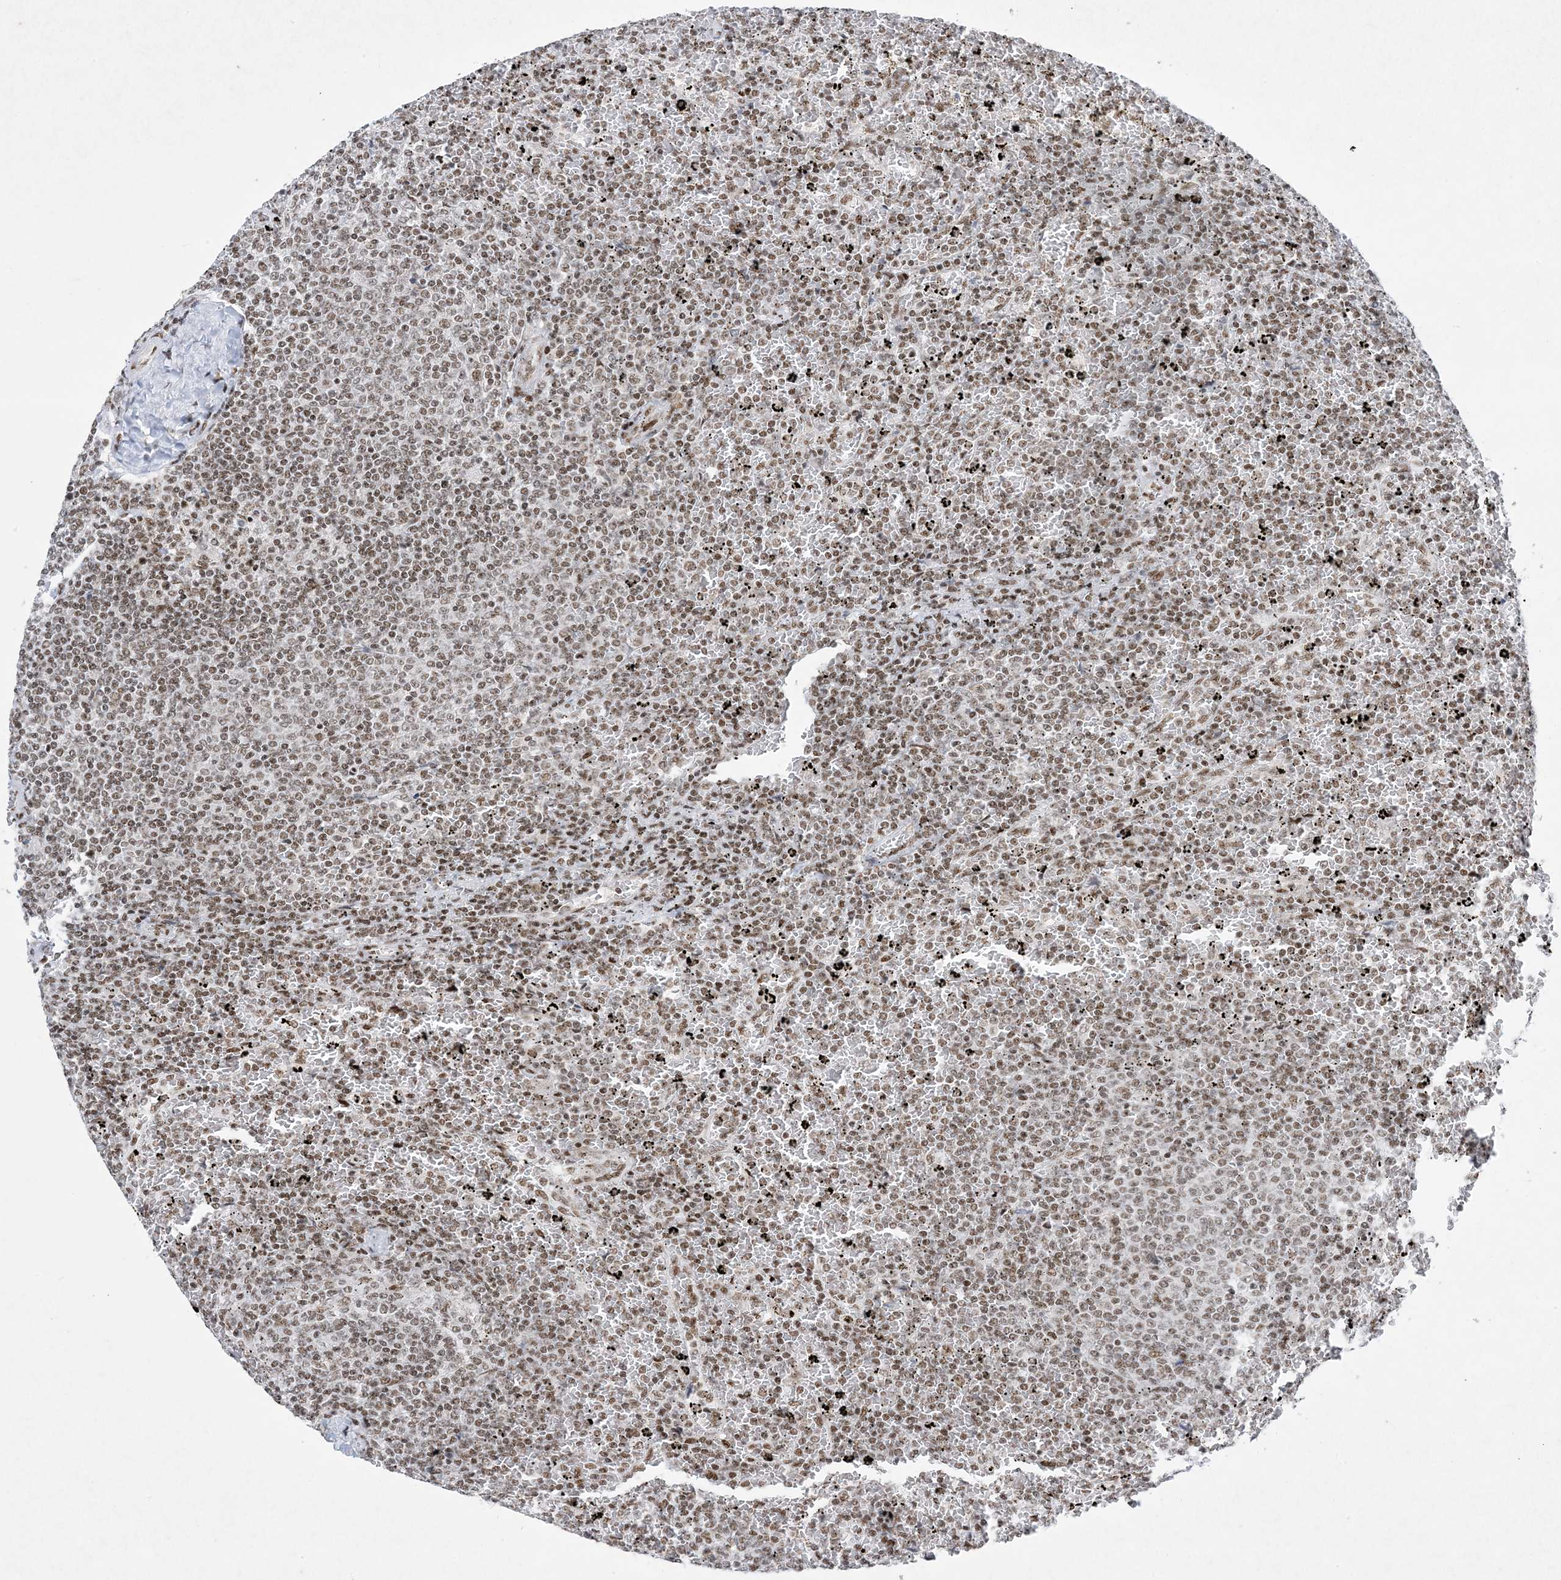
{"staining": {"intensity": "moderate", "quantity": ">75%", "location": "nuclear"}, "tissue": "lymphoma", "cell_type": "Tumor cells", "image_type": "cancer", "snomed": [{"axis": "morphology", "description": "Malignant lymphoma, non-Hodgkin's type, Low grade"}, {"axis": "topography", "description": "Spleen"}], "caption": "IHC photomicrograph of human low-grade malignant lymphoma, non-Hodgkin's type stained for a protein (brown), which reveals medium levels of moderate nuclear staining in about >75% of tumor cells.", "gene": "PKNOX2", "patient": {"sex": "female", "age": 77}}